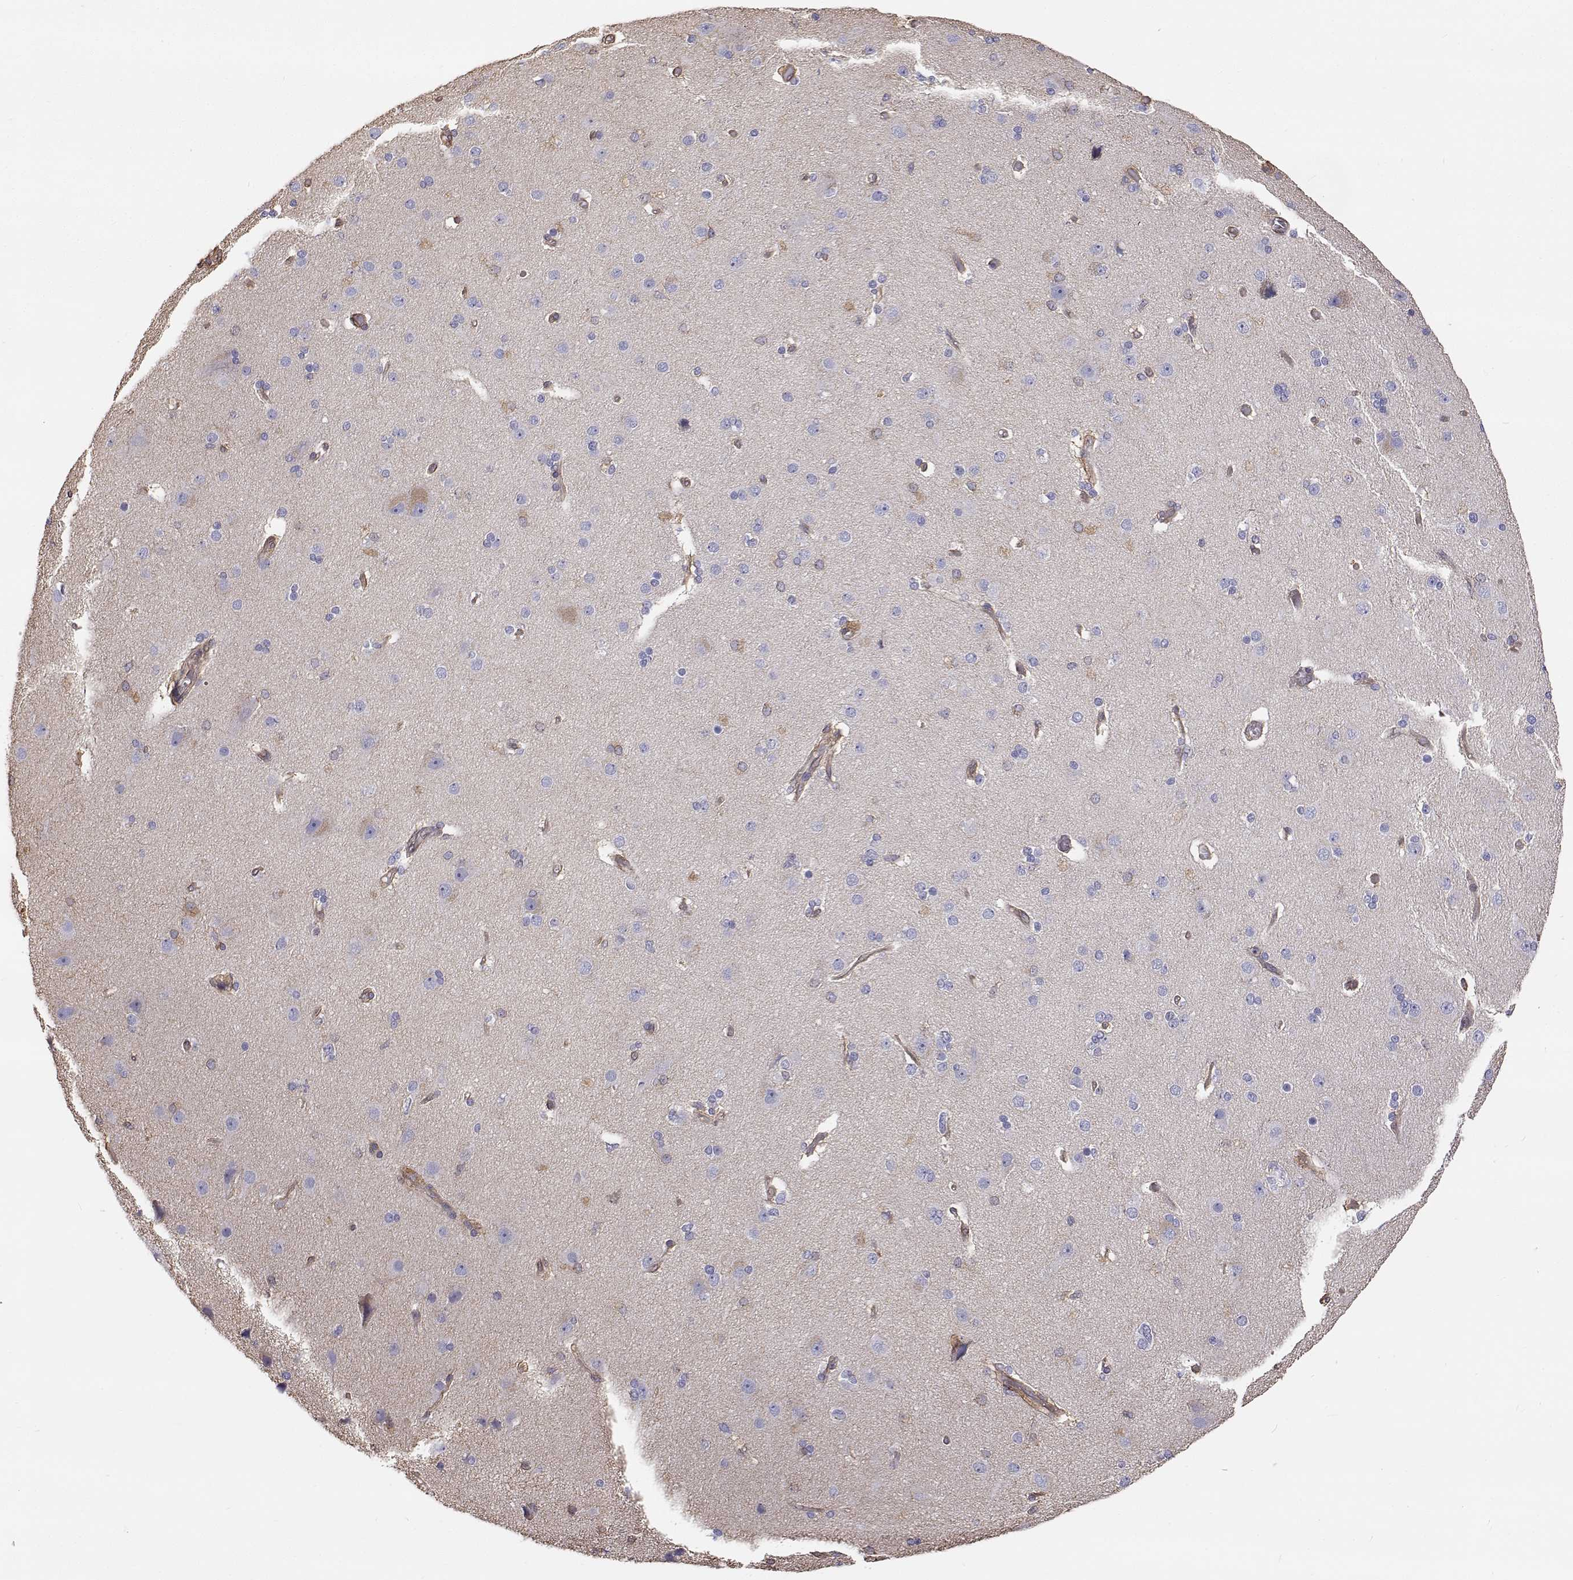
{"staining": {"intensity": "weak", "quantity": "25%-75%", "location": "cytoplasmic/membranous"}, "tissue": "cerebral cortex", "cell_type": "Endothelial cells", "image_type": "normal", "snomed": [{"axis": "morphology", "description": "Normal tissue, NOS"}, {"axis": "morphology", "description": "Glioma, malignant, High grade"}, {"axis": "topography", "description": "Cerebral cortex"}], "caption": "The micrograph demonstrates immunohistochemical staining of normal cerebral cortex. There is weak cytoplasmic/membranous expression is appreciated in approximately 25%-75% of endothelial cells. (Brightfield microscopy of DAB IHC at high magnification).", "gene": "GSDMA", "patient": {"sex": "male", "age": 71}}